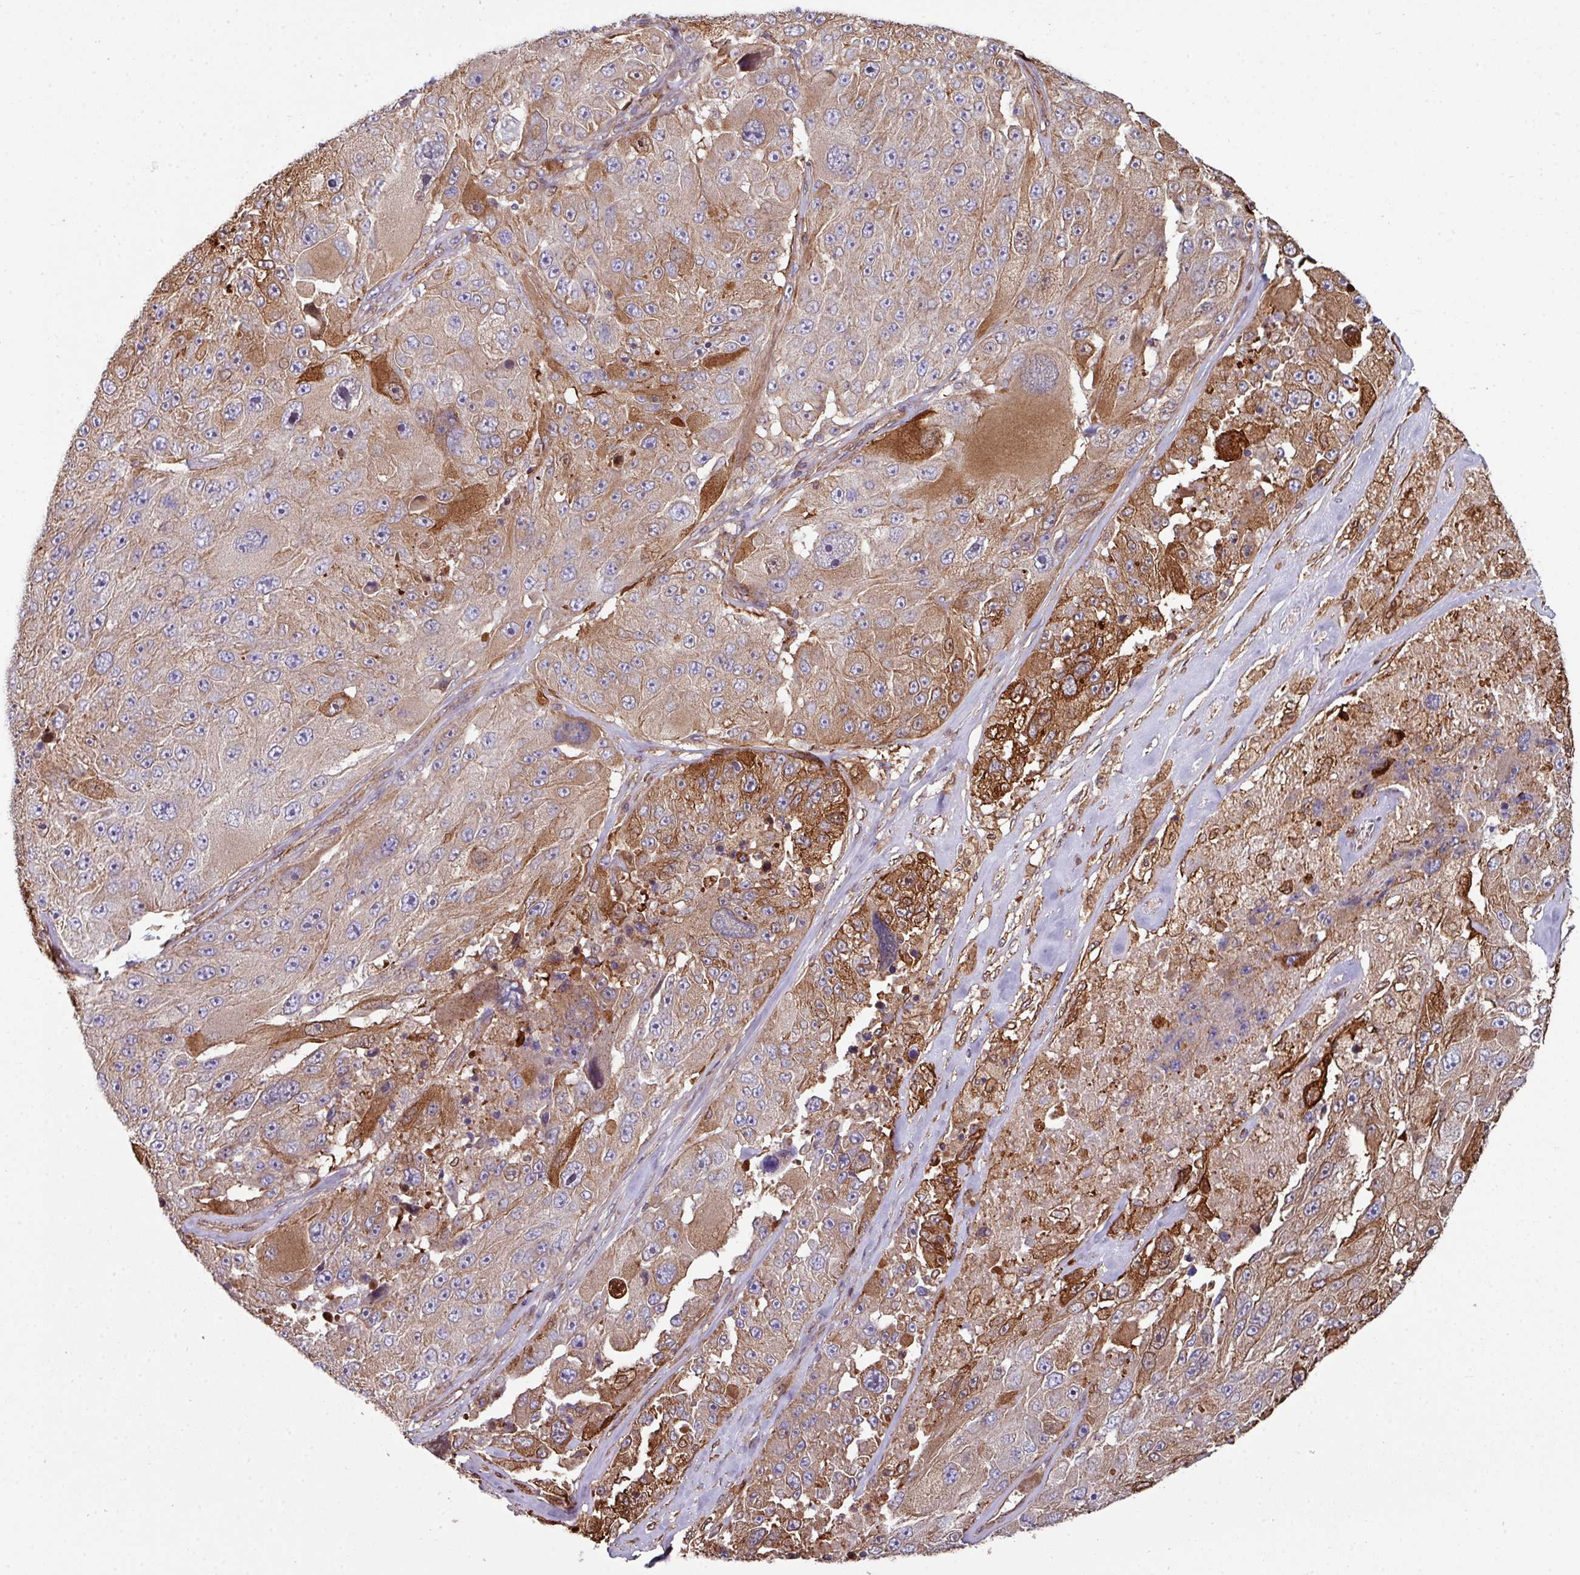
{"staining": {"intensity": "strong", "quantity": "25%-75%", "location": "cytoplasmic/membranous"}, "tissue": "melanoma", "cell_type": "Tumor cells", "image_type": "cancer", "snomed": [{"axis": "morphology", "description": "Malignant melanoma, Metastatic site"}, {"axis": "topography", "description": "Lymph node"}], "caption": "Tumor cells show high levels of strong cytoplasmic/membranous positivity in approximately 25%-75% of cells in melanoma.", "gene": "ANO9", "patient": {"sex": "male", "age": 62}}